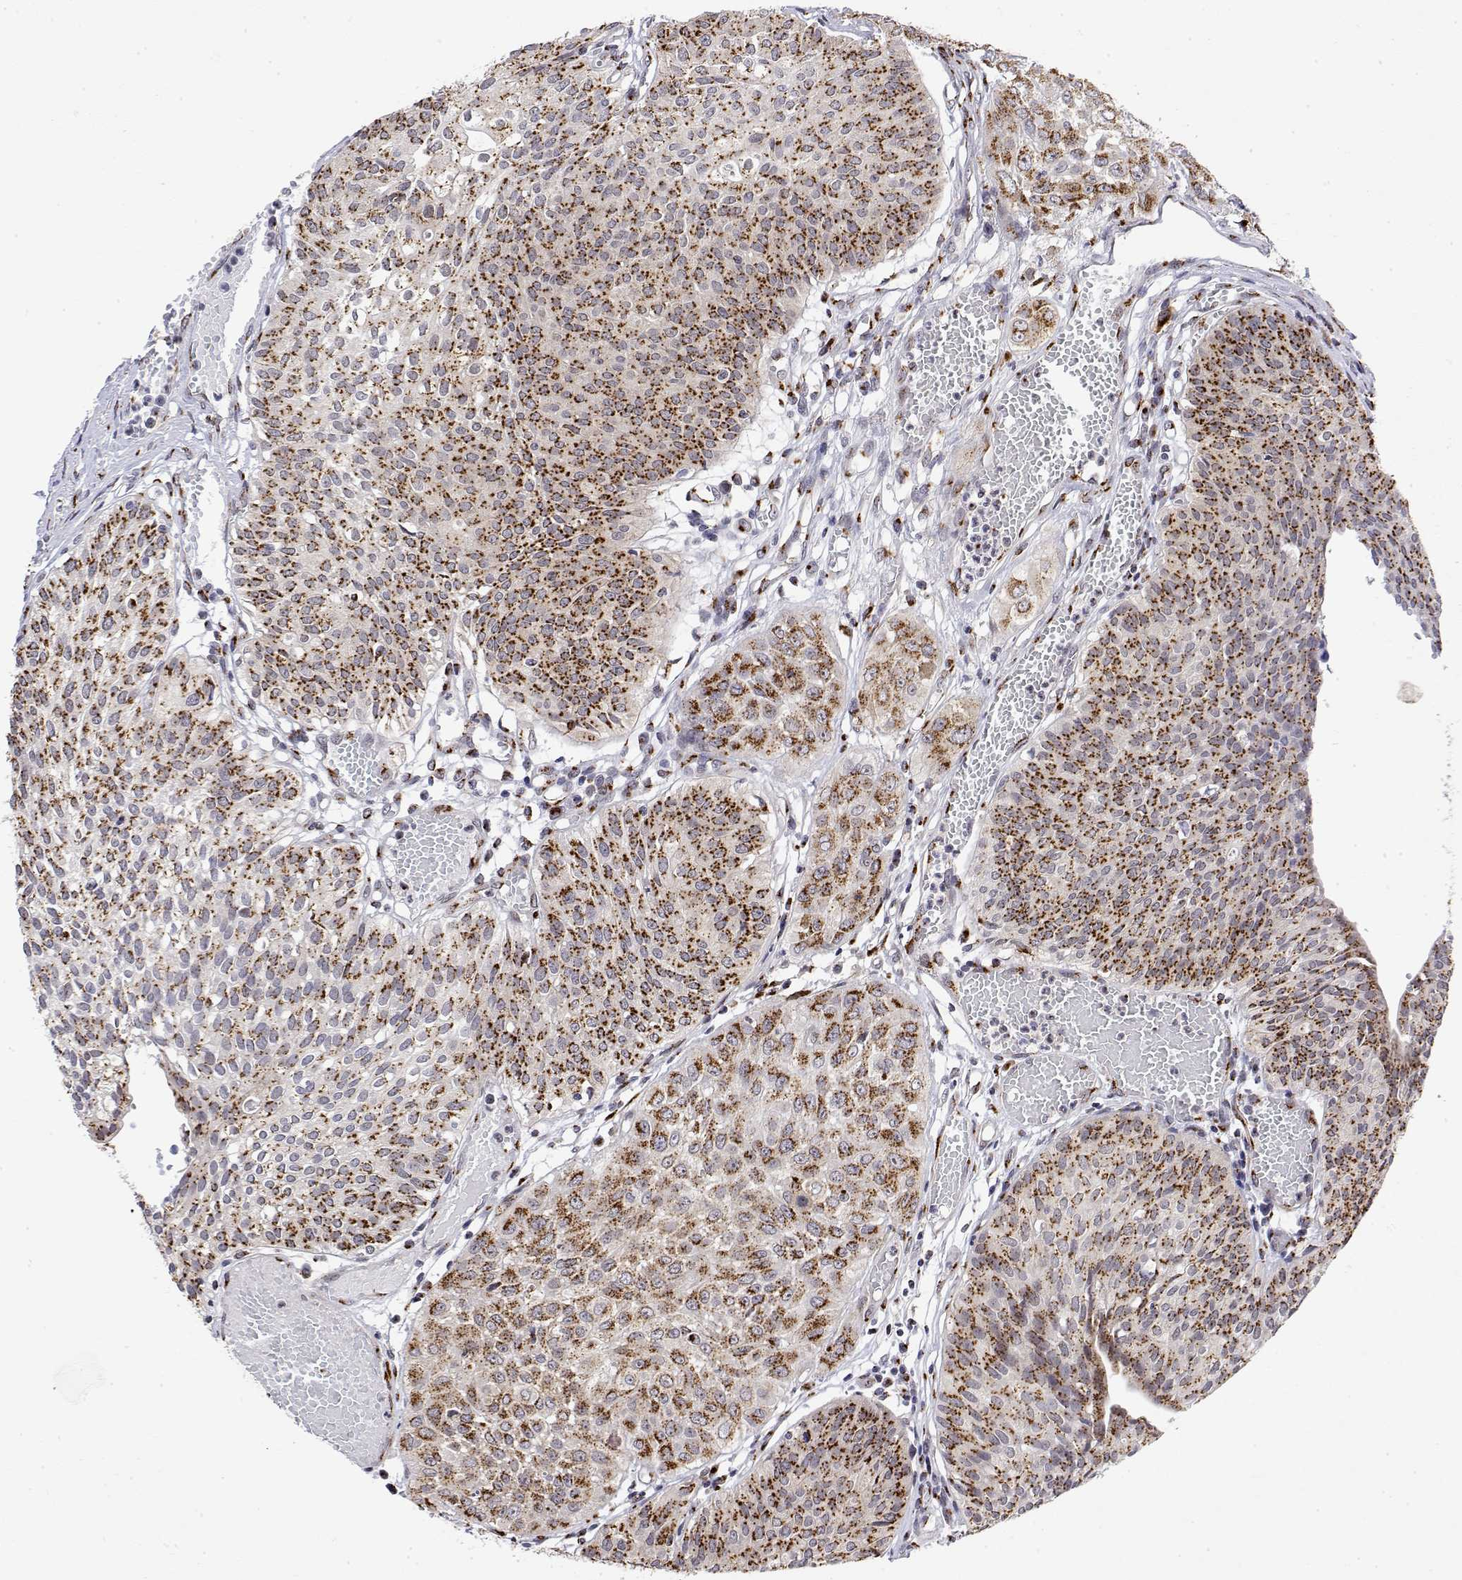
{"staining": {"intensity": "strong", "quantity": ">75%", "location": "cytoplasmic/membranous"}, "tissue": "urothelial cancer", "cell_type": "Tumor cells", "image_type": "cancer", "snomed": [{"axis": "morphology", "description": "Urothelial carcinoma, High grade"}, {"axis": "topography", "description": "Urinary bladder"}], "caption": "Immunohistochemical staining of human urothelial carcinoma (high-grade) exhibits high levels of strong cytoplasmic/membranous protein expression in about >75% of tumor cells.", "gene": "YIPF3", "patient": {"sex": "male", "age": 57}}